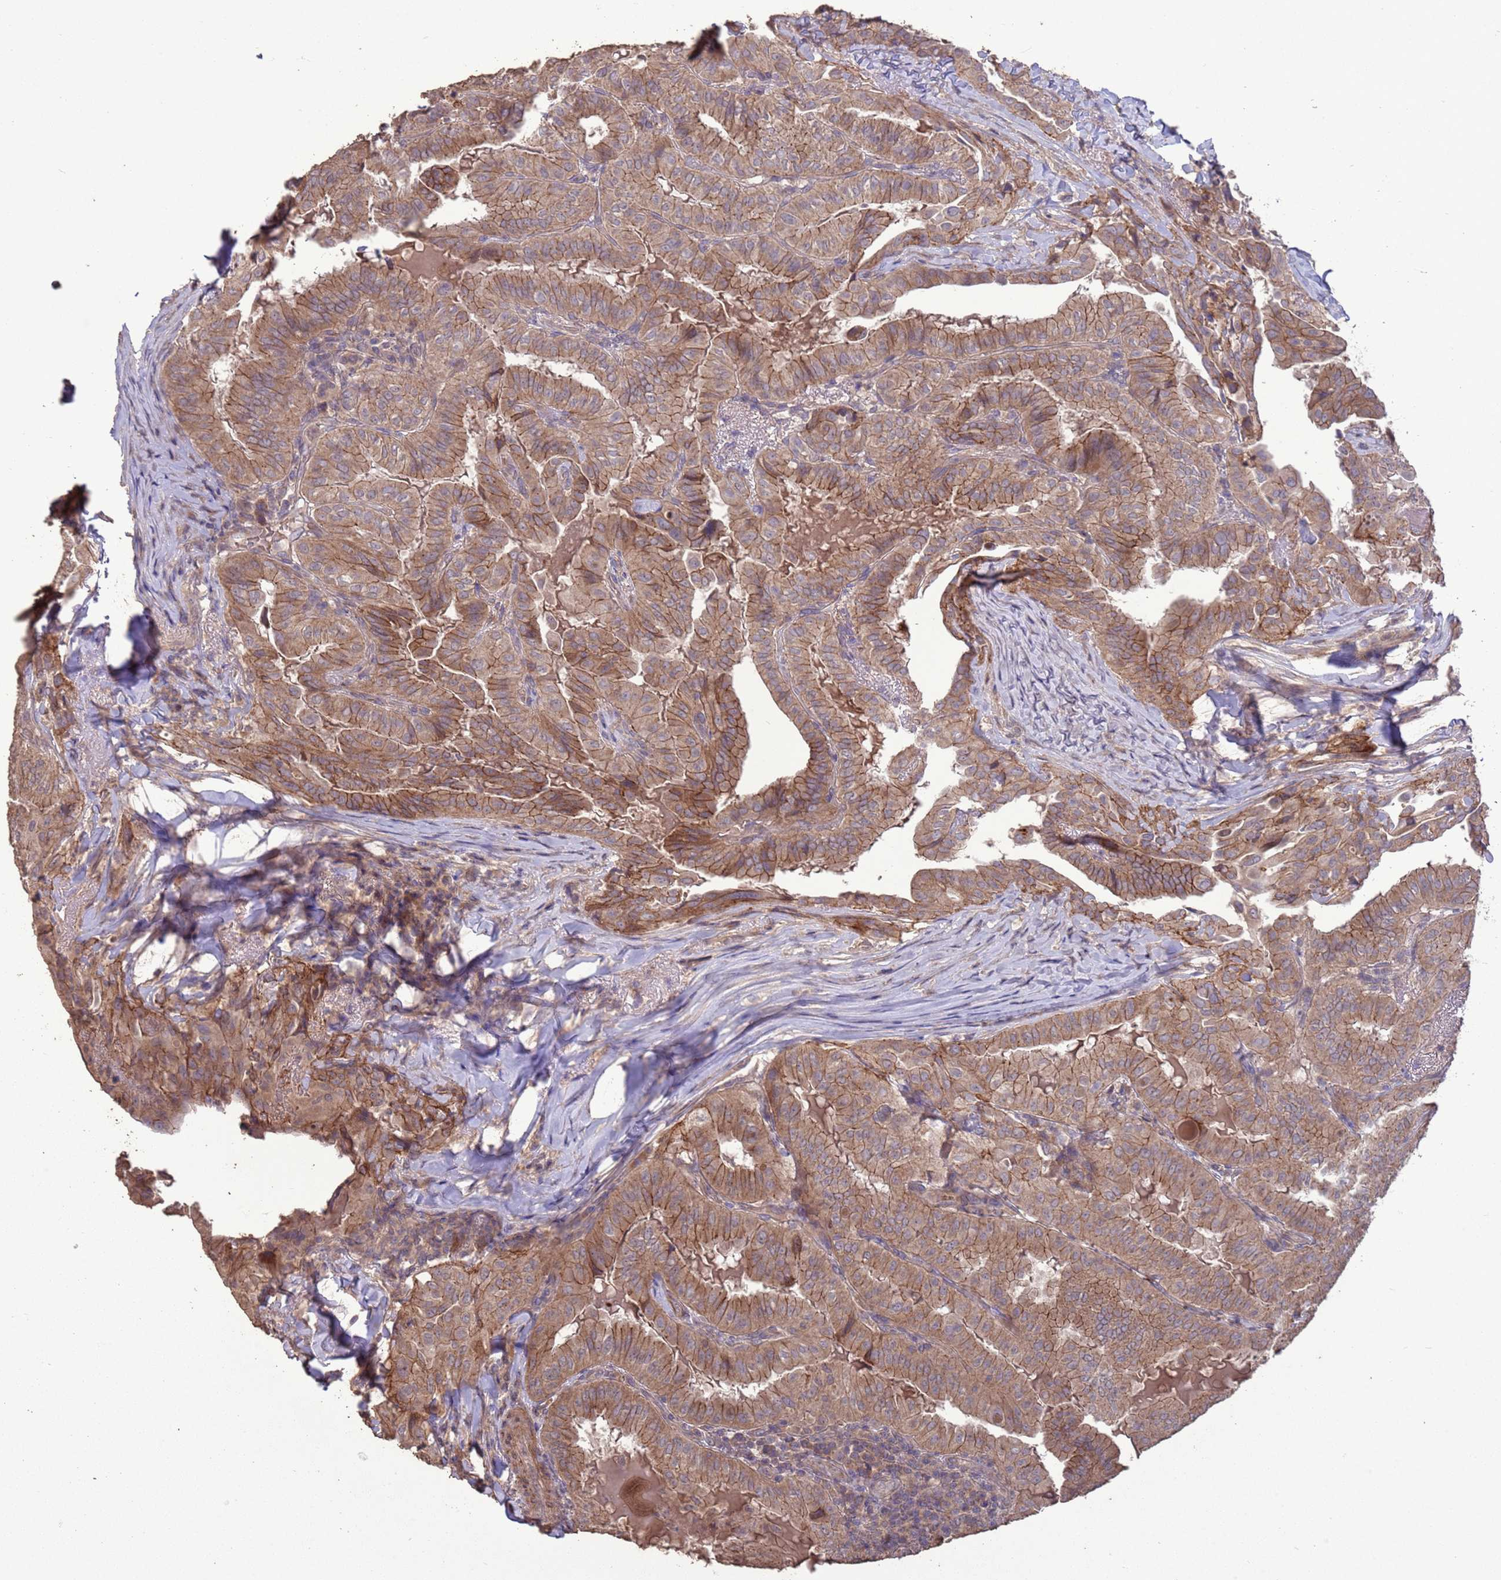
{"staining": {"intensity": "moderate", "quantity": ">75%", "location": "cytoplasmic/membranous"}, "tissue": "thyroid cancer", "cell_type": "Tumor cells", "image_type": "cancer", "snomed": [{"axis": "morphology", "description": "Papillary adenocarcinoma, NOS"}, {"axis": "topography", "description": "Thyroid gland"}], "caption": "An immunohistochemistry (IHC) image of tumor tissue is shown. Protein staining in brown labels moderate cytoplasmic/membranous positivity in thyroid papillary adenocarcinoma within tumor cells.", "gene": "SLC9B2", "patient": {"sex": "female", "age": 68}}